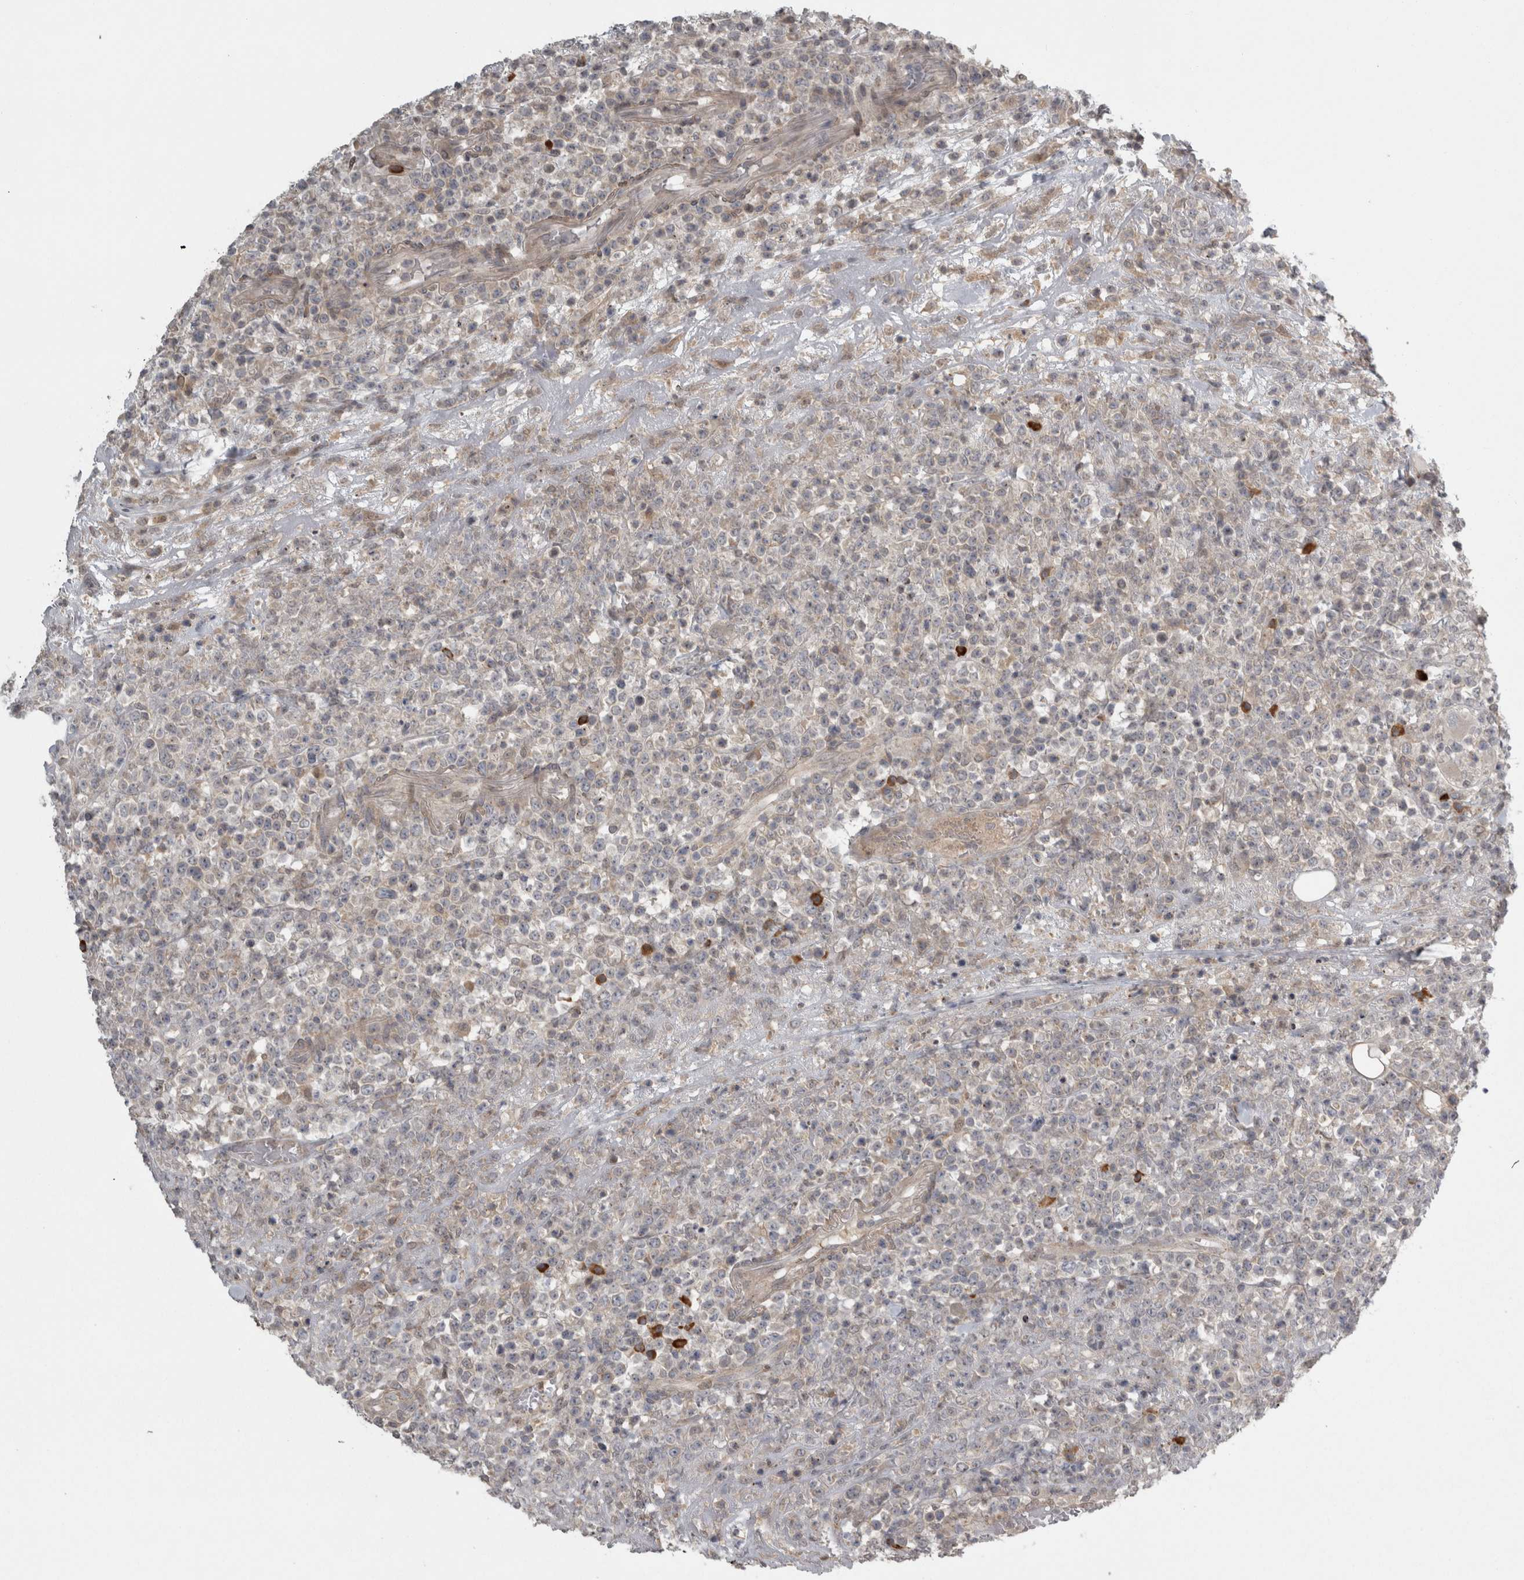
{"staining": {"intensity": "negative", "quantity": "none", "location": "none"}, "tissue": "lymphoma", "cell_type": "Tumor cells", "image_type": "cancer", "snomed": [{"axis": "morphology", "description": "Malignant lymphoma, non-Hodgkin's type, High grade"}, {"axis": "topography", "description": "Colon"}], "caption": "Human high-grade malignant lymphoma, non-Hodgkin's type stained for a protein using IHC displays no staining in tumor cells.", "gene": "SLCO5A1", "patient": {"sex": "female", "age": 53}}